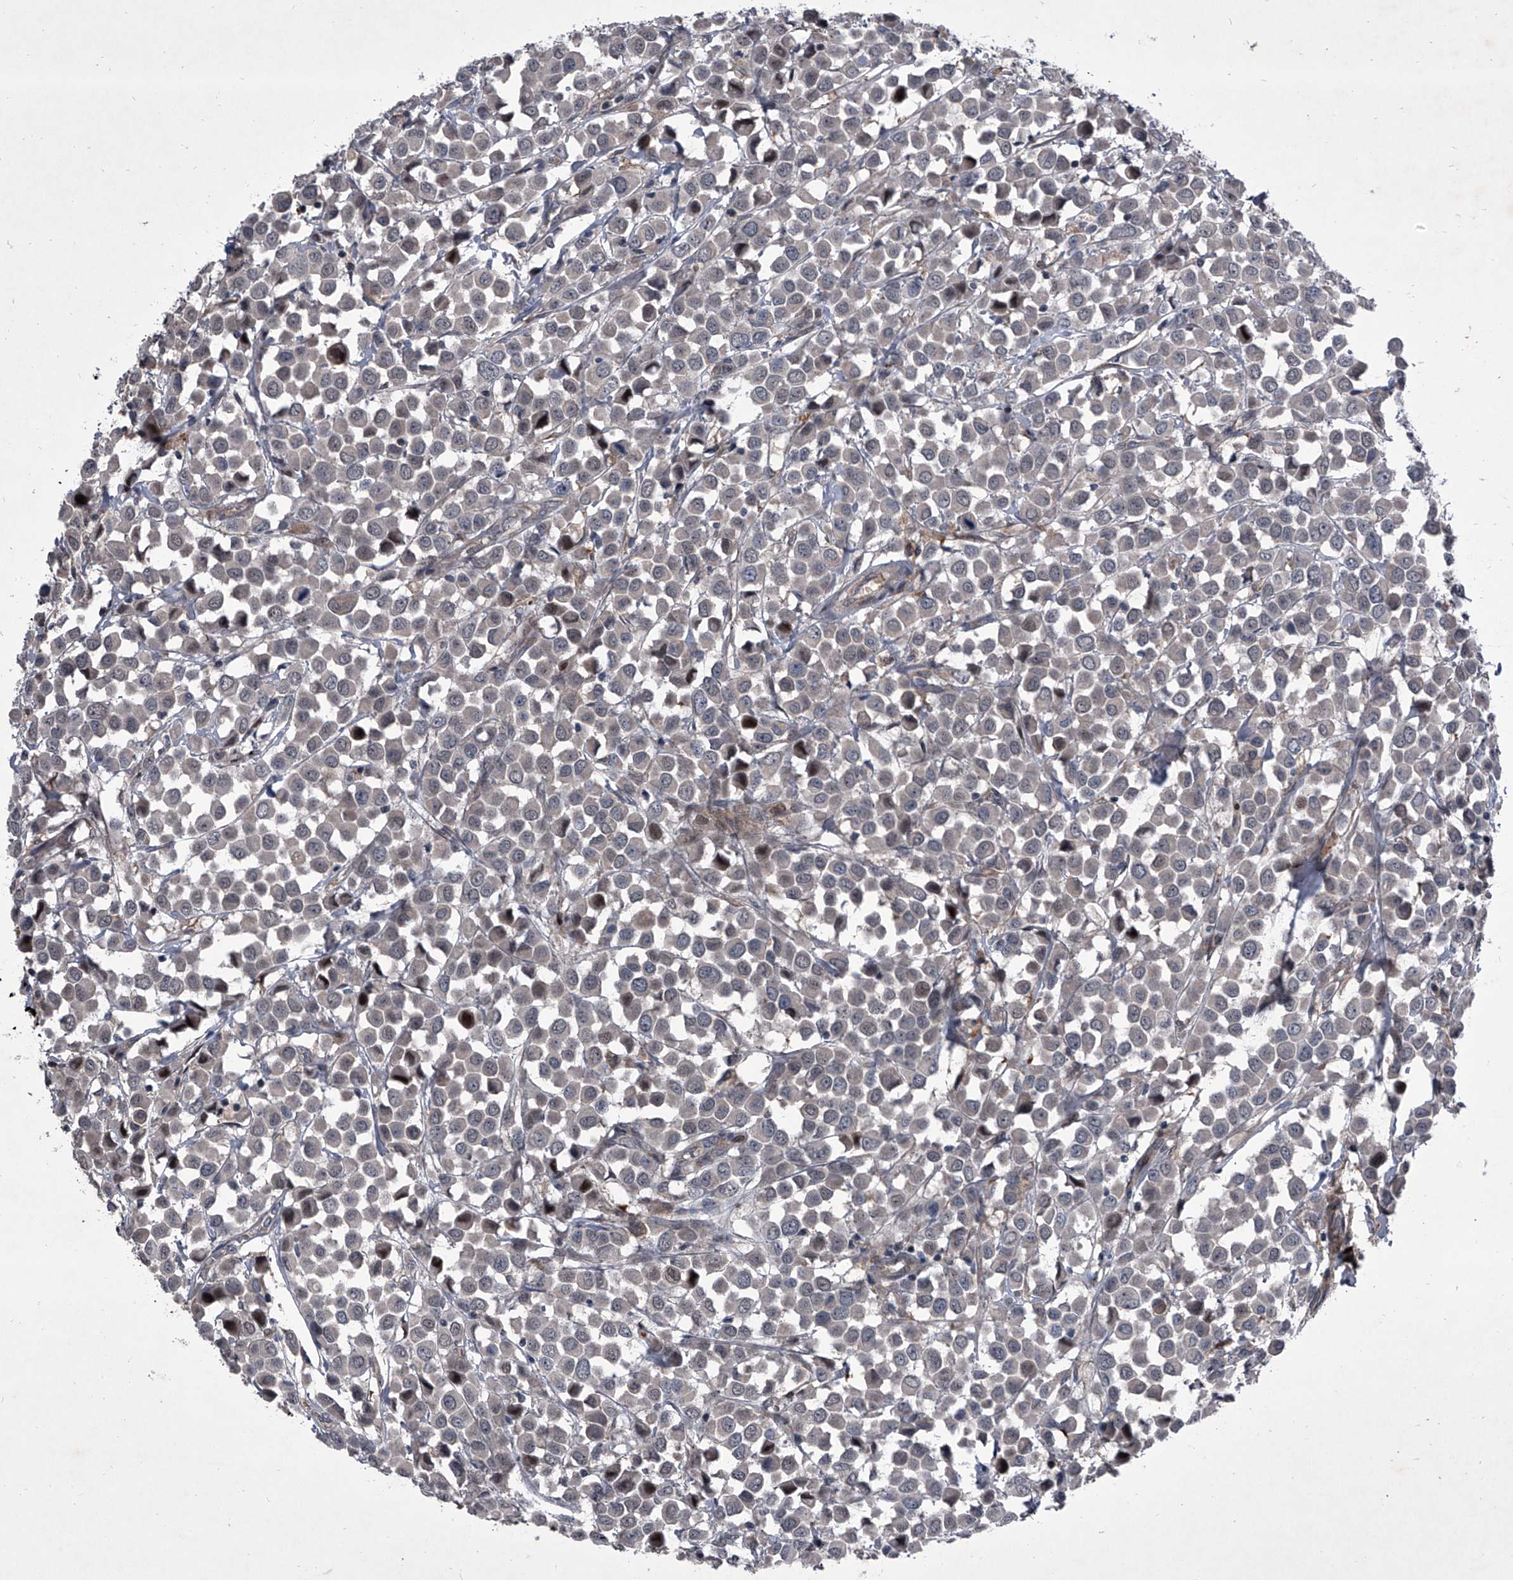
{"staining": {"intensity": "negative", "quantity": "none", "location": "none"}, "tissue": "breast cancer", "cell_type": "Tumor cells", "image_type": "cancer", "snomed": [{"axis": "morphology", "description": "Duct carcinoma"}, {"axis": "topography", "description": "Breast"}], "caption": "Immunohistochemical staining of human invasive ductal carcinoma (breast) displays no significant expression in tumor cells. The staining was performed using DAB (3,3'-diaminobenzidine) to visualize the protein expression in brown, while the nuclei were stained in blue with hematoxylin (Magnification: 20x).", "gene": "ELK4", "patient": {"sex": "female", "age": 61}}